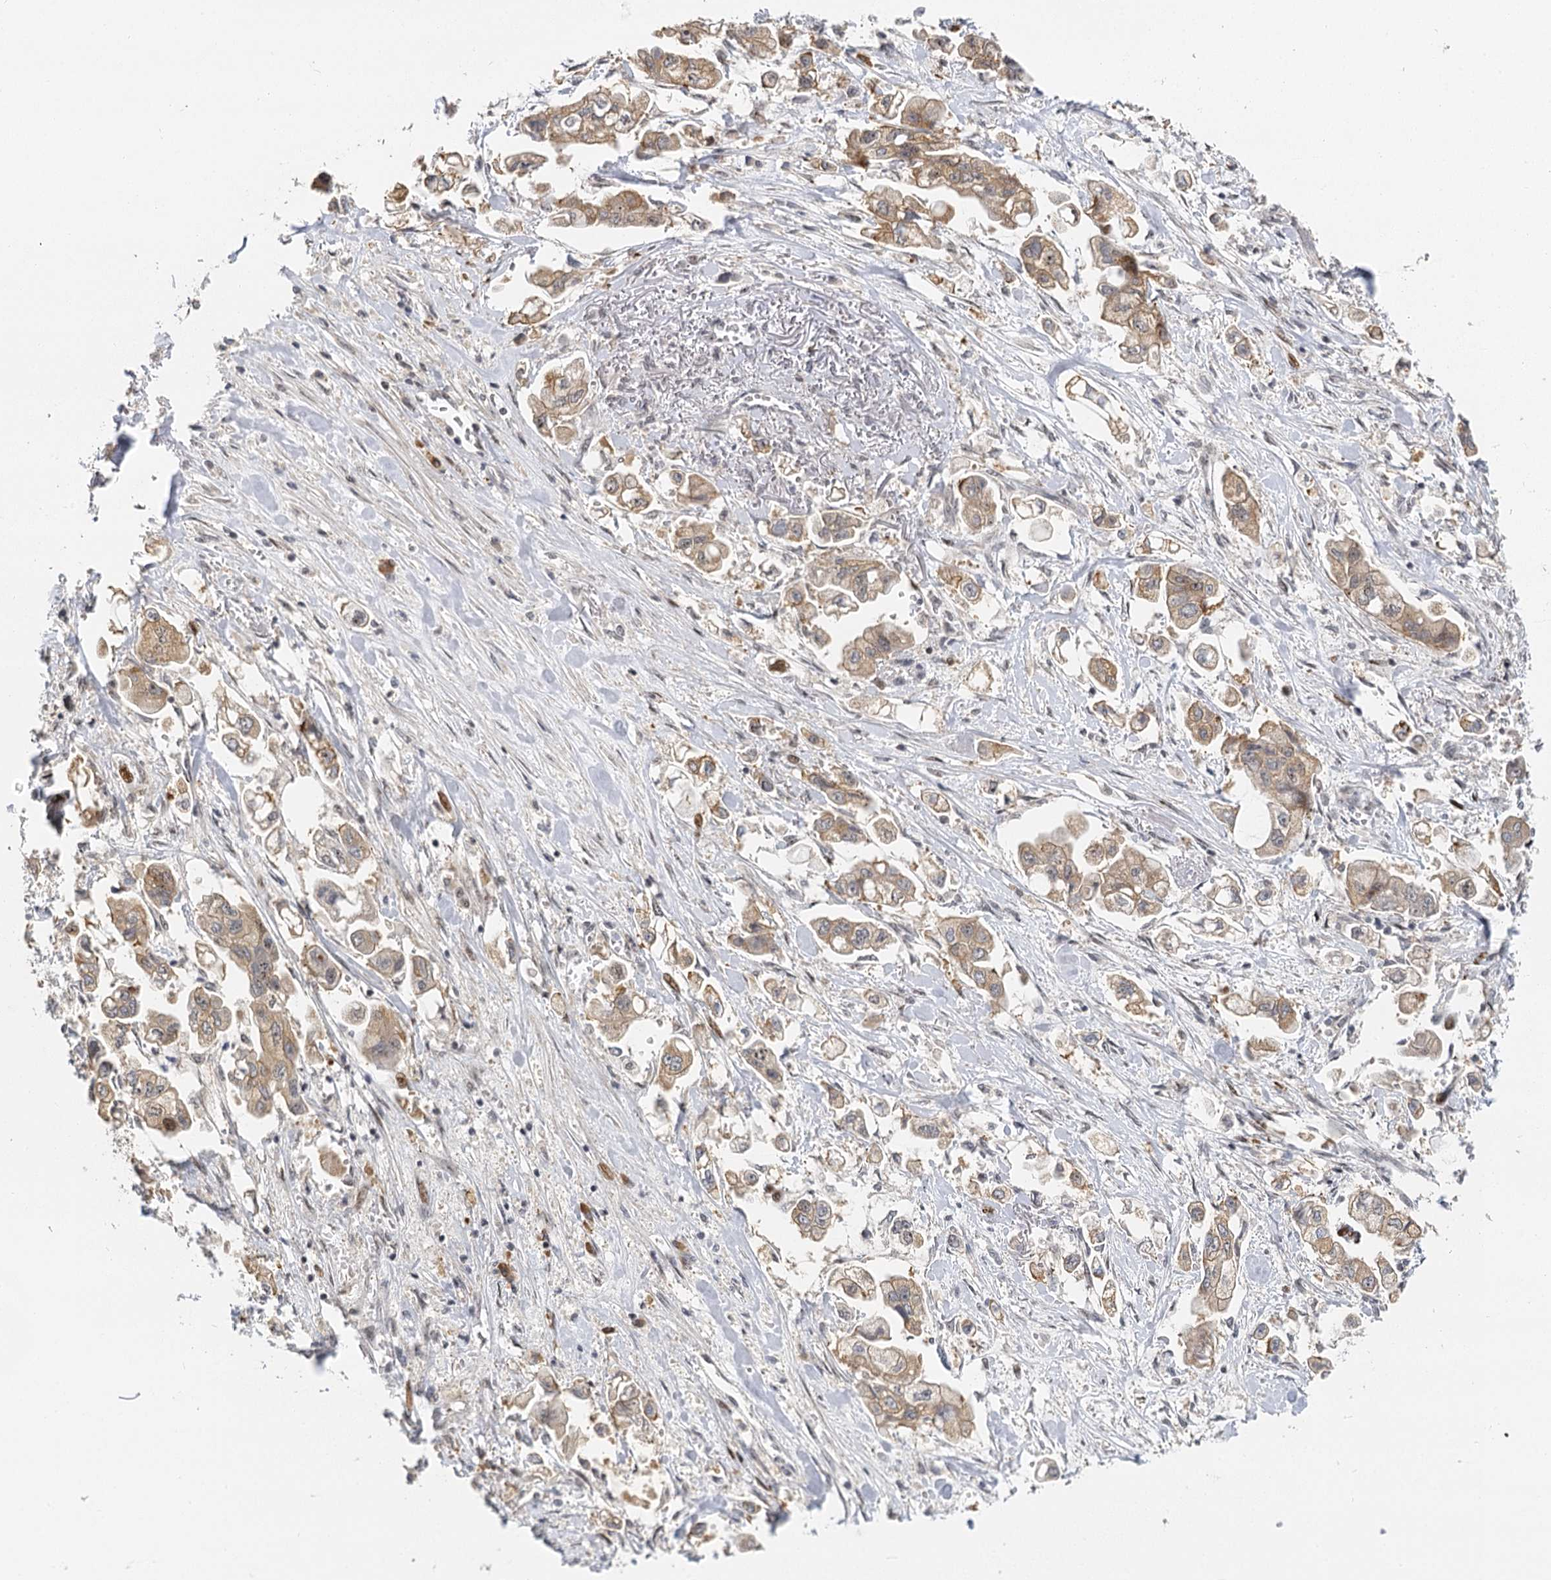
{"staining": {"intensity": "weak", "quantity": "25%-75%", "location": "cytoplasmic/membranous"}, "tissue": "stomach cancer", "cell_type": "Tumor cells", "image_type": "cancer", "snomed": [{"axis": "morphology", "description": "Adenocarcinoma, NOS"}, {"axis": "topography", "description": "Stomach"}], "caption": "An IHC photomicrograph of tumor tissue is shown. Protein staining in brown shows weak cytoplasmic/membranous positivity in stomach adenocarcinoma within tumor cells.", "gene": "IL11RA", "patient": {"sex": "male", "age": 62}}